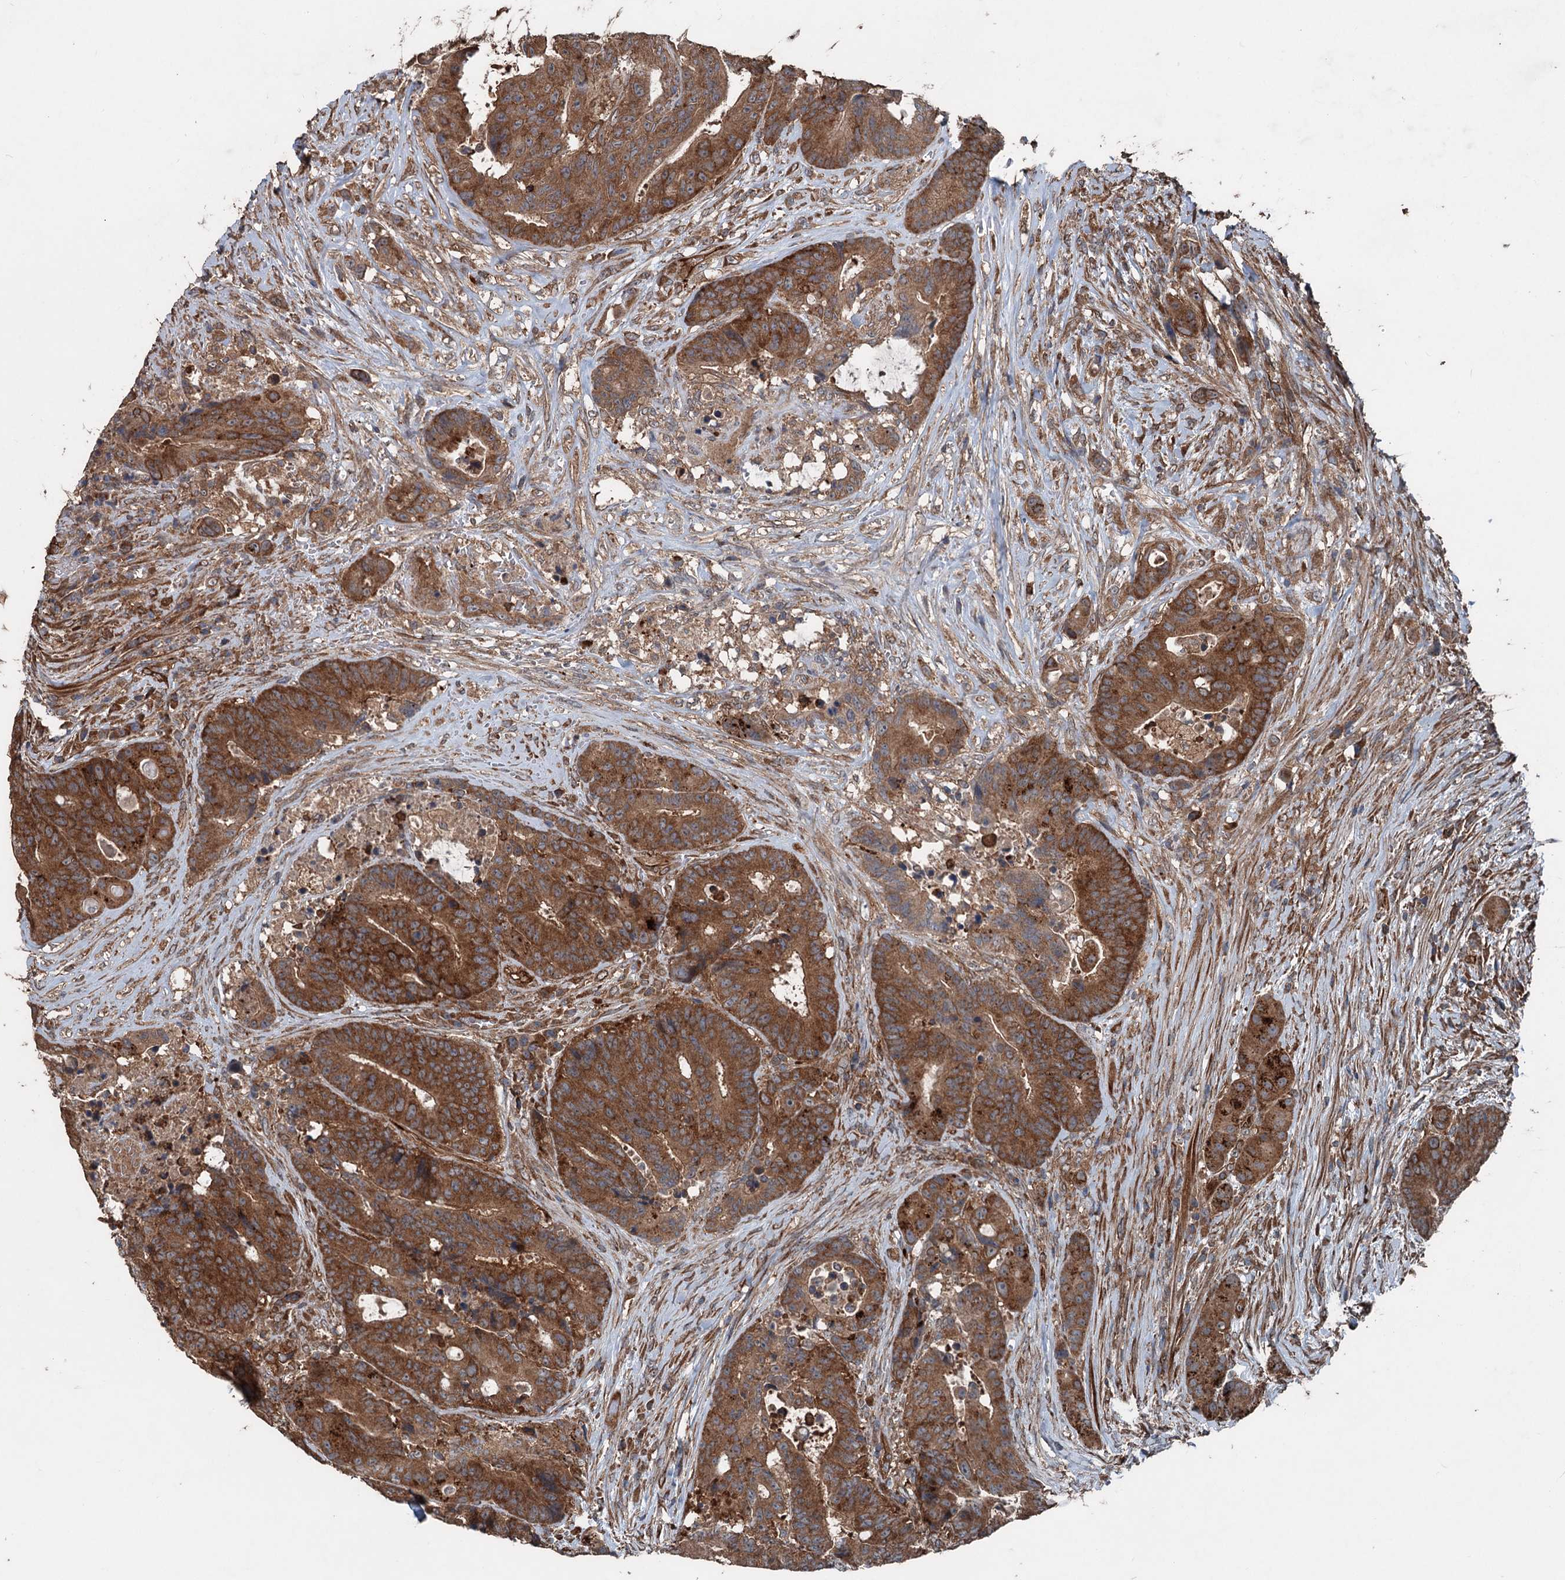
{"staining": {"intensity": "moderate", "quantity": ">75%", "location": "cytoplasmic/membranous"}, "tissue": "colorectal cancer", "cell_type": "Tumor cells", "image_type": "cancer", "snomed": [{"axis": "morphology", "description": "Adenocarcinoma, NOS"}, {"axis": "topography", "description": "Rectum"}], "caption": "This photomicrograph exhibits immunohistochemistry (IHC) staining of colorectal adenocarcinoma, with medium moderate cytoplasmic/membranous staining in about >75% of tumor cells.", "gene": "RNF214", "patient": {"sex": "male", "age": 69}}